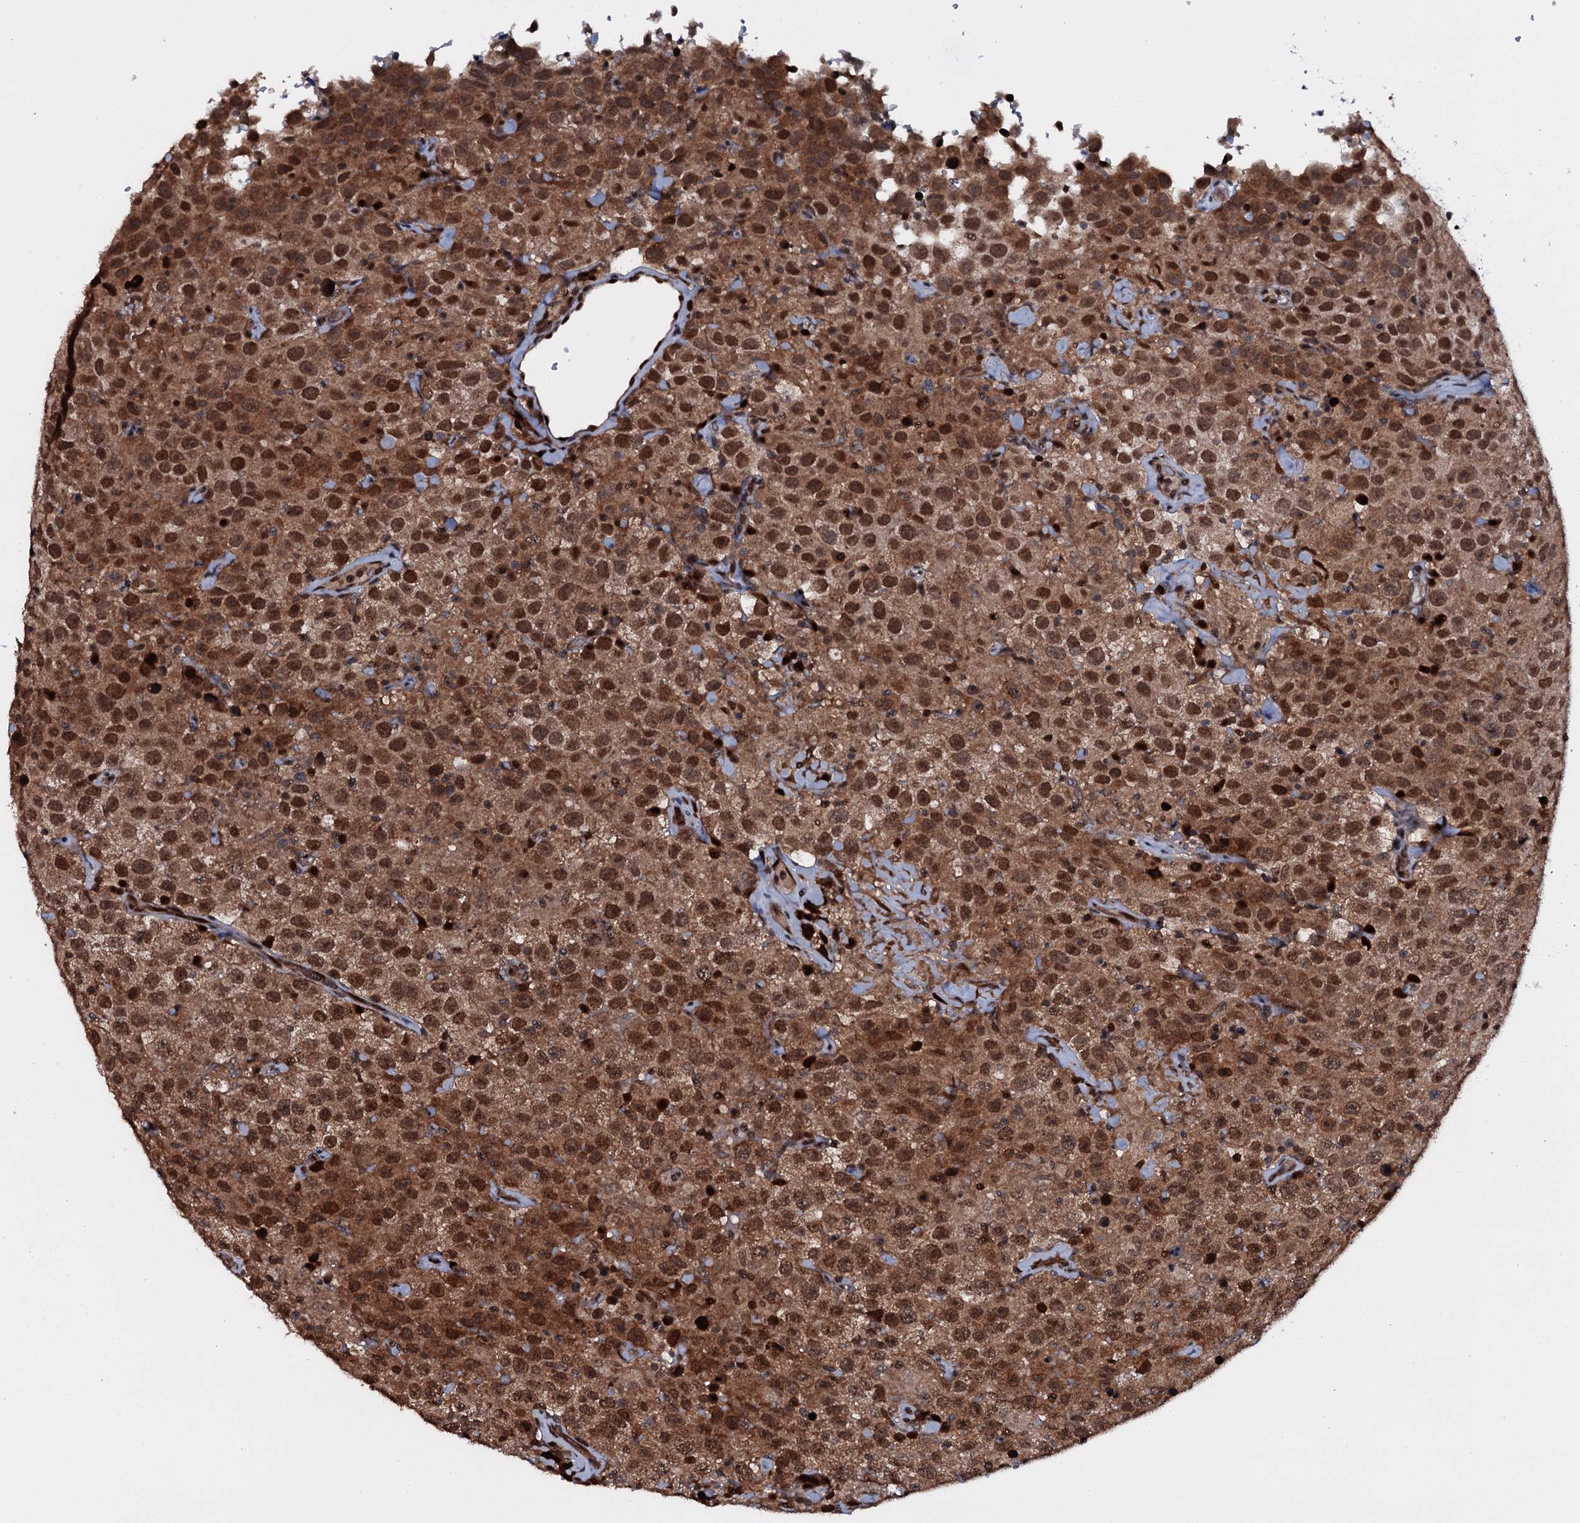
{"staining": {"intensity": "strong", "quantity": ">75%", "location": "cytoplasmic/membranous,nuclear"}, "tissue": "testis cancer", "cell_type": "Tumor cells", "image_type": "cancer", "snomed": [{"axis": "morphology", "description": "Seminoma, NOS"}, {"axis": "topography", "description": "Testis"}], "caption": "Protein expression analysis of seminoma (testis) displays strong cytoplasmic/membranous and nuclear staining in approximately >75% of tumor cells.", "gene": "HDDC3", "patient": {"sex": "male", "age": 41}}